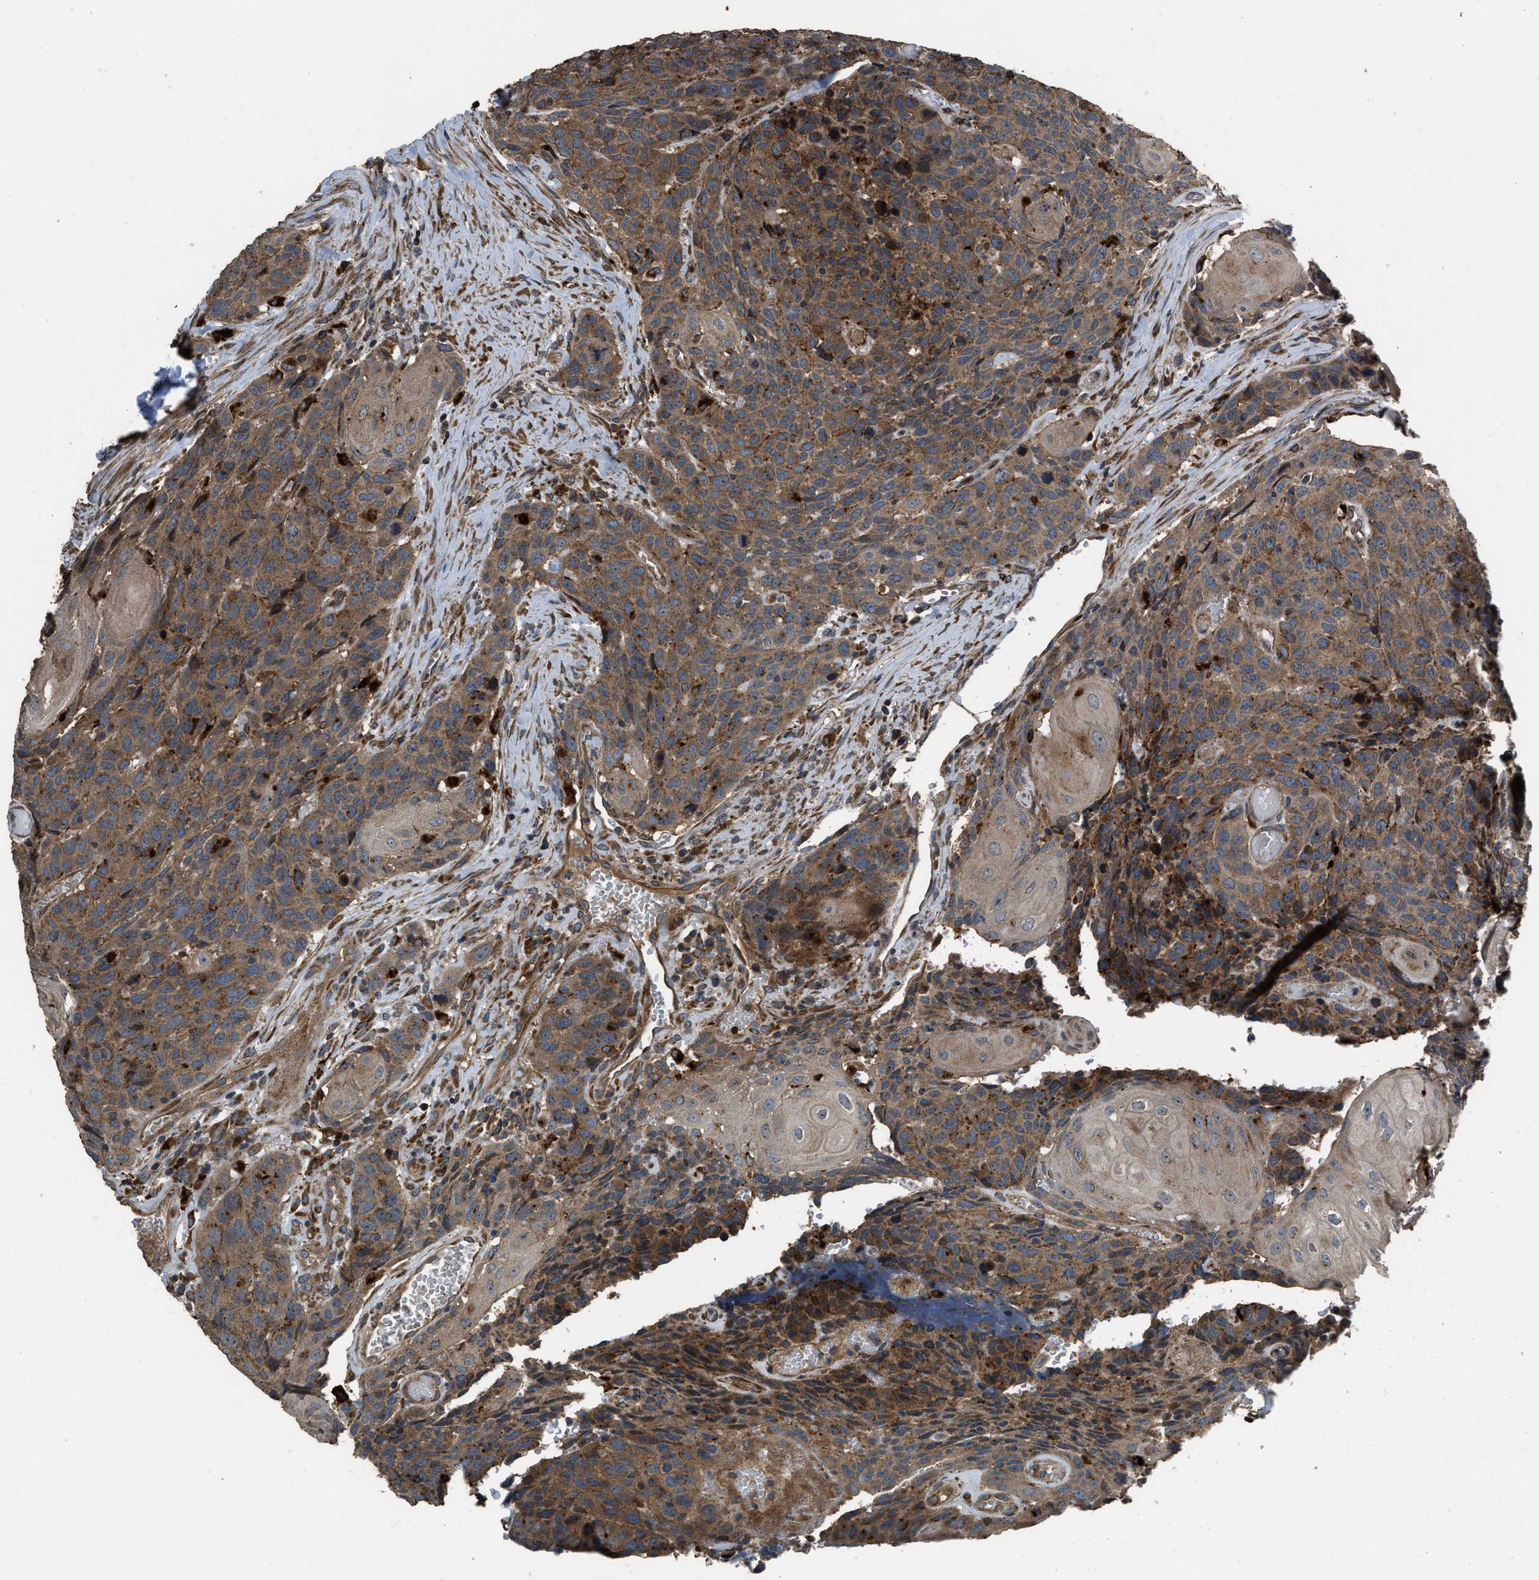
{"staining": {"intensity": "strong", "quantity": ">75%", "location": "cytoplasmic/membranous"}, "tissue": "head and neck cancer", "cell_type": "Tumor cells", "image_type": "cancer", "snomed": [{"axis": "morphology", "description": "Squamous cell carcinoma, NOS"}, {"axis": "topography", "description": "Head-Neck"}], "caption": "Immunohistochemistry (IHC) staining of squamous cell carcinoma (head and neck), which demonstrates high levels of strong cytoplasmic/membranous staining in about >75% of tumor cells indicating strong cytoplasmic/membranous protein positivity. The staining was performed using DAB (brown) for protein detection and nuclei were counterstained in hematoxylin (blue).", "gene": "GGH", "patient": {"sex": "male", "age": 66}}